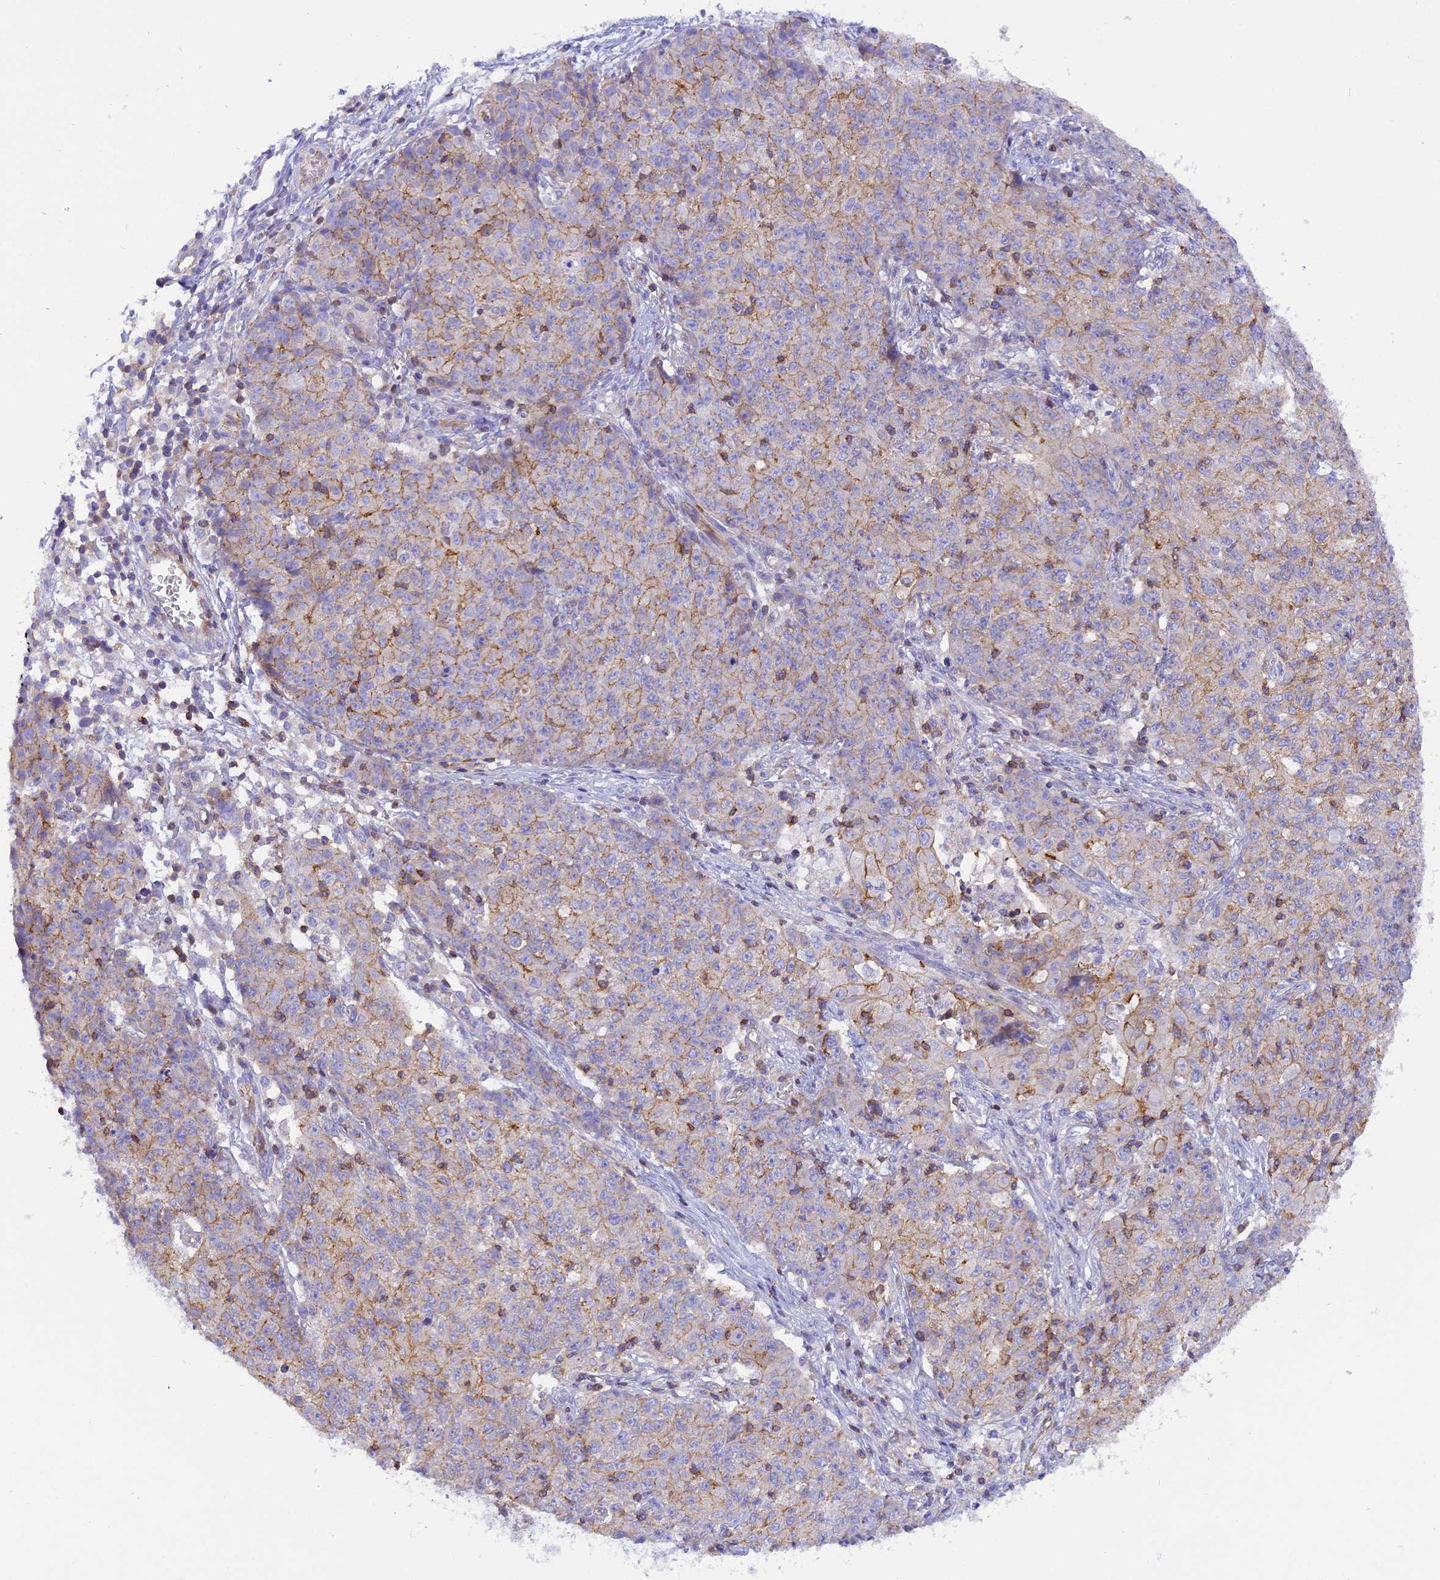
{"staining": {"intensity": "moderate", "quantity": "<25%", "location": "cytoplasmic/membranous"}, "tissue": "ovarian cancer", "cell_type": "Tumor cells", "image_type": "cancer", "snomed": [{"axis": "morphology", "description": "Carcinoma, endometroid"}, {"axis": "topography", "description": "Ovary"}], "caption": "An image of ovarian cancer (endometroid carcinoma) stained for a protein shows moderate cytoplasmic/membranous brown staining in tumor cells.", "gene": "FAM193A", "patient": {"sex": "female", "age": 42}}